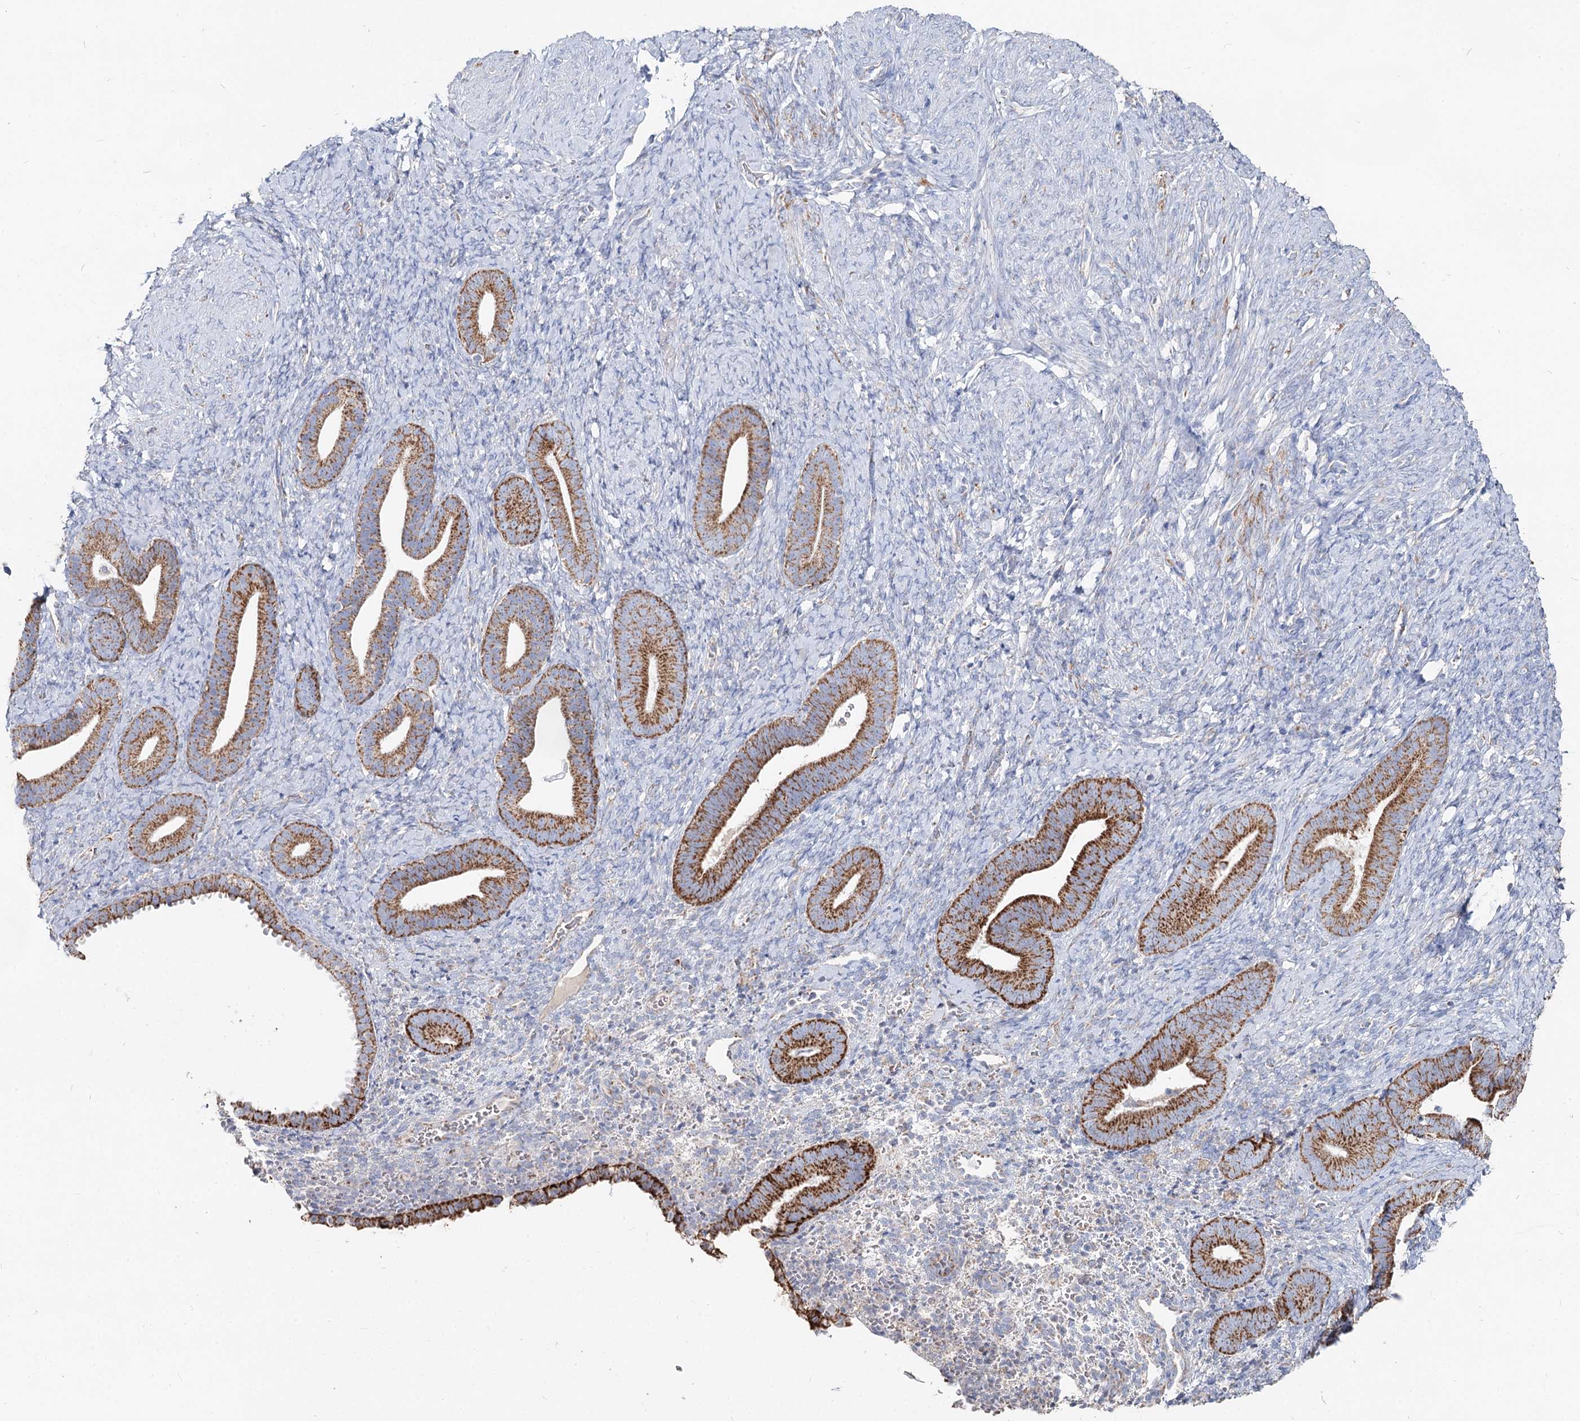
{"staining": {"intensity": "negative", "quantity": "none", "location": "none"}, "tissue": "endometrium", "cell_type": "Cells in endometrial stroma", "image_type": "normal", "snomed": [{"axis": "morphology", "description": "Normal tissue, NOS"}, {"axis": "topography", "description": "Endometrium"}], "caption": "Cells in endometrial stroma are negative for protein expression in normal human endometrium. (Stains: DAB (3,3'-diaminobenzidine) IHC with hematoxylin counter stain, Microscopy: brightfield microscopy at high magnification).", "gene": "MCCC2", "patient": {"sex": "female", "age": 65}}